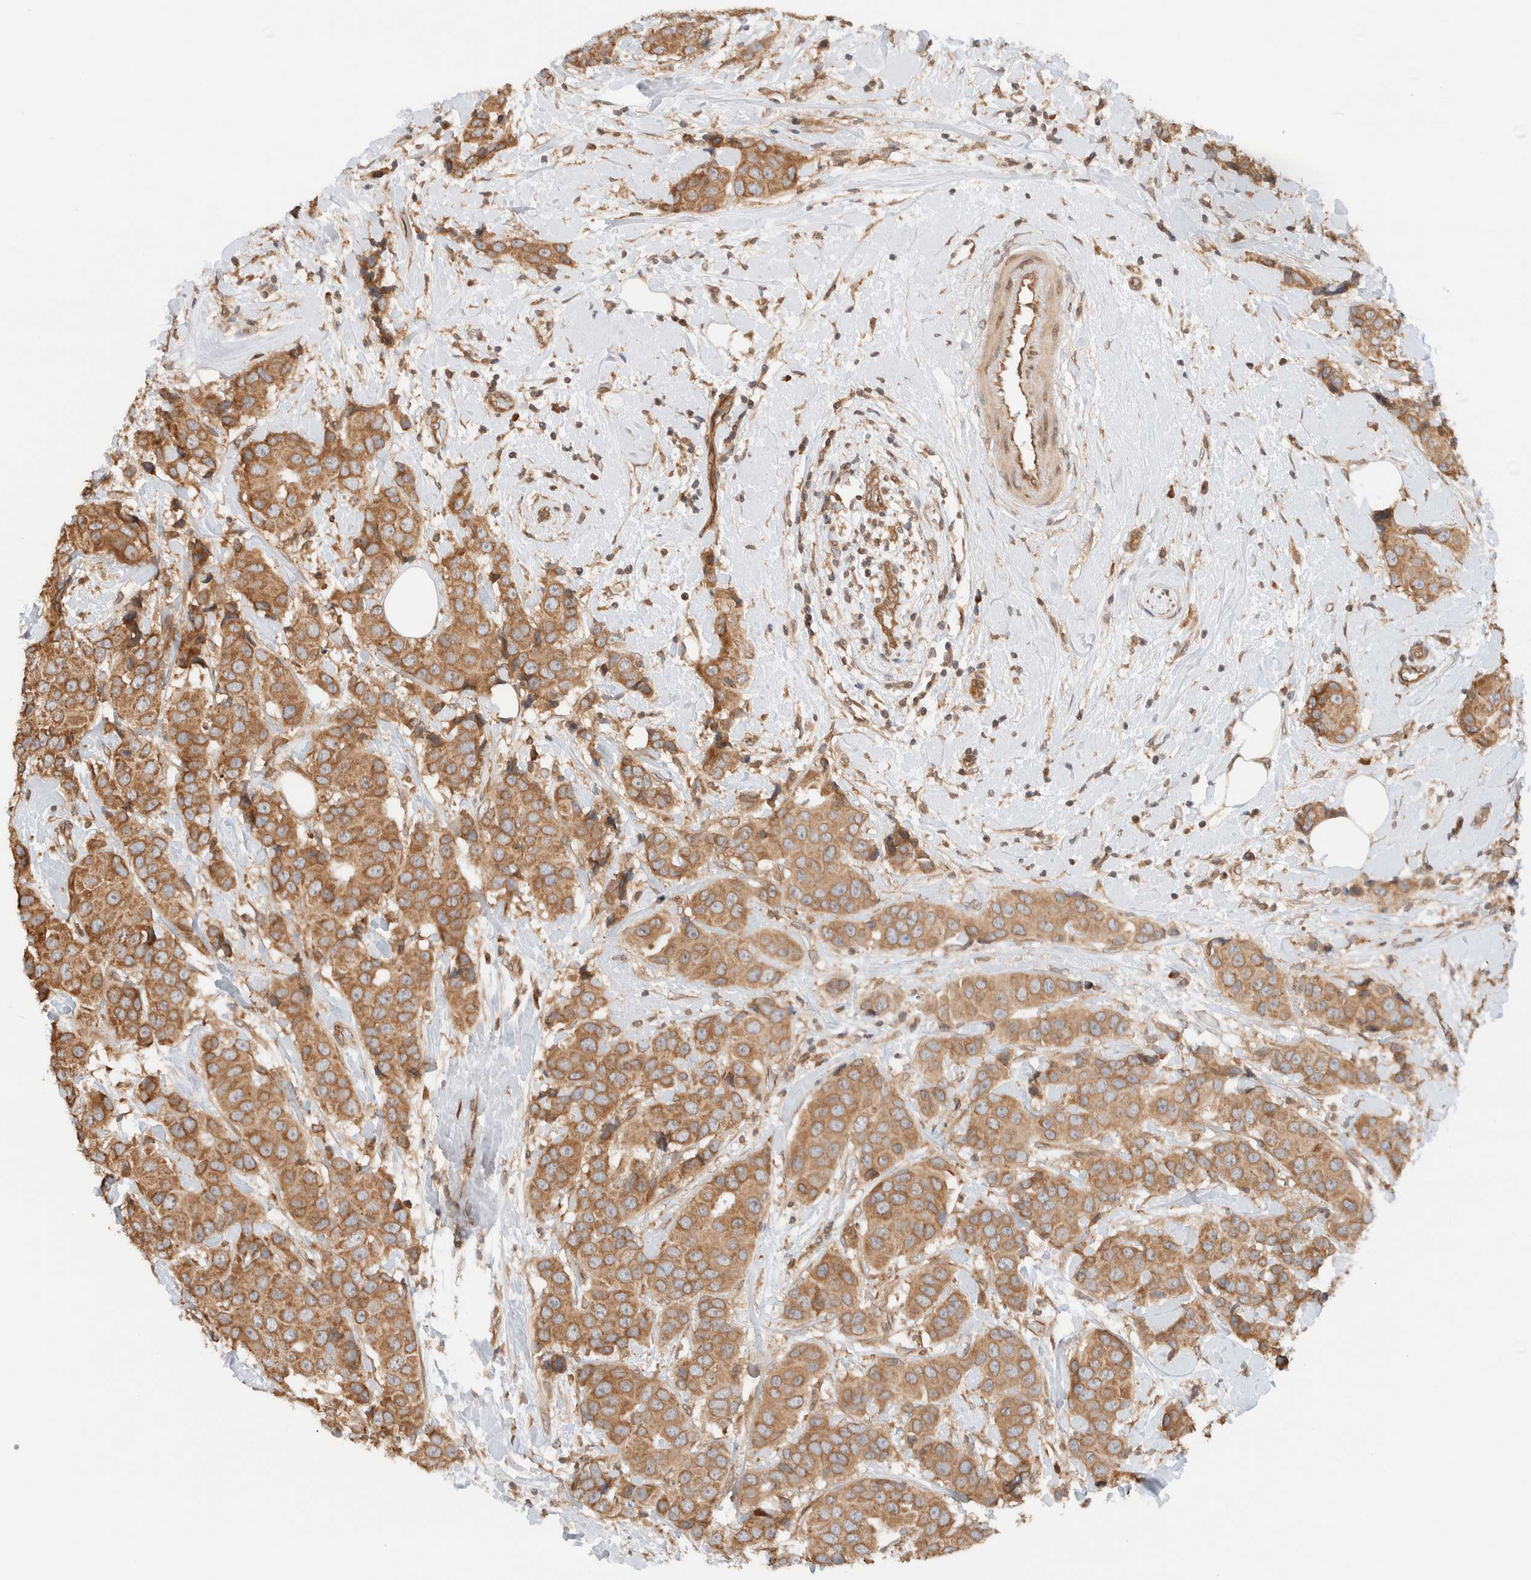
{"staining": {"intensity": "moderate", "quantity": ">75%", "location": "cytoplasmic/membranous"}, "tissue": "breast cancer", "cell_type": "Tumor cells", "image_type": "cancer", "snomed": [{"axis": "morphology", "description": "Normal tissue, NOS"}, {"axis": "morphology", "description": "Duct carcinoma"}, {"axis": "topography", "description": "Breast"}], "caption": "Breast cancer (intraductal carcinoma) stained for a protein exhibits moderate cytoplasmic/membranous positivity in tumor cells.", "gene": "ARFGEF2", "patient": {"sex": "female", "age": 39}}